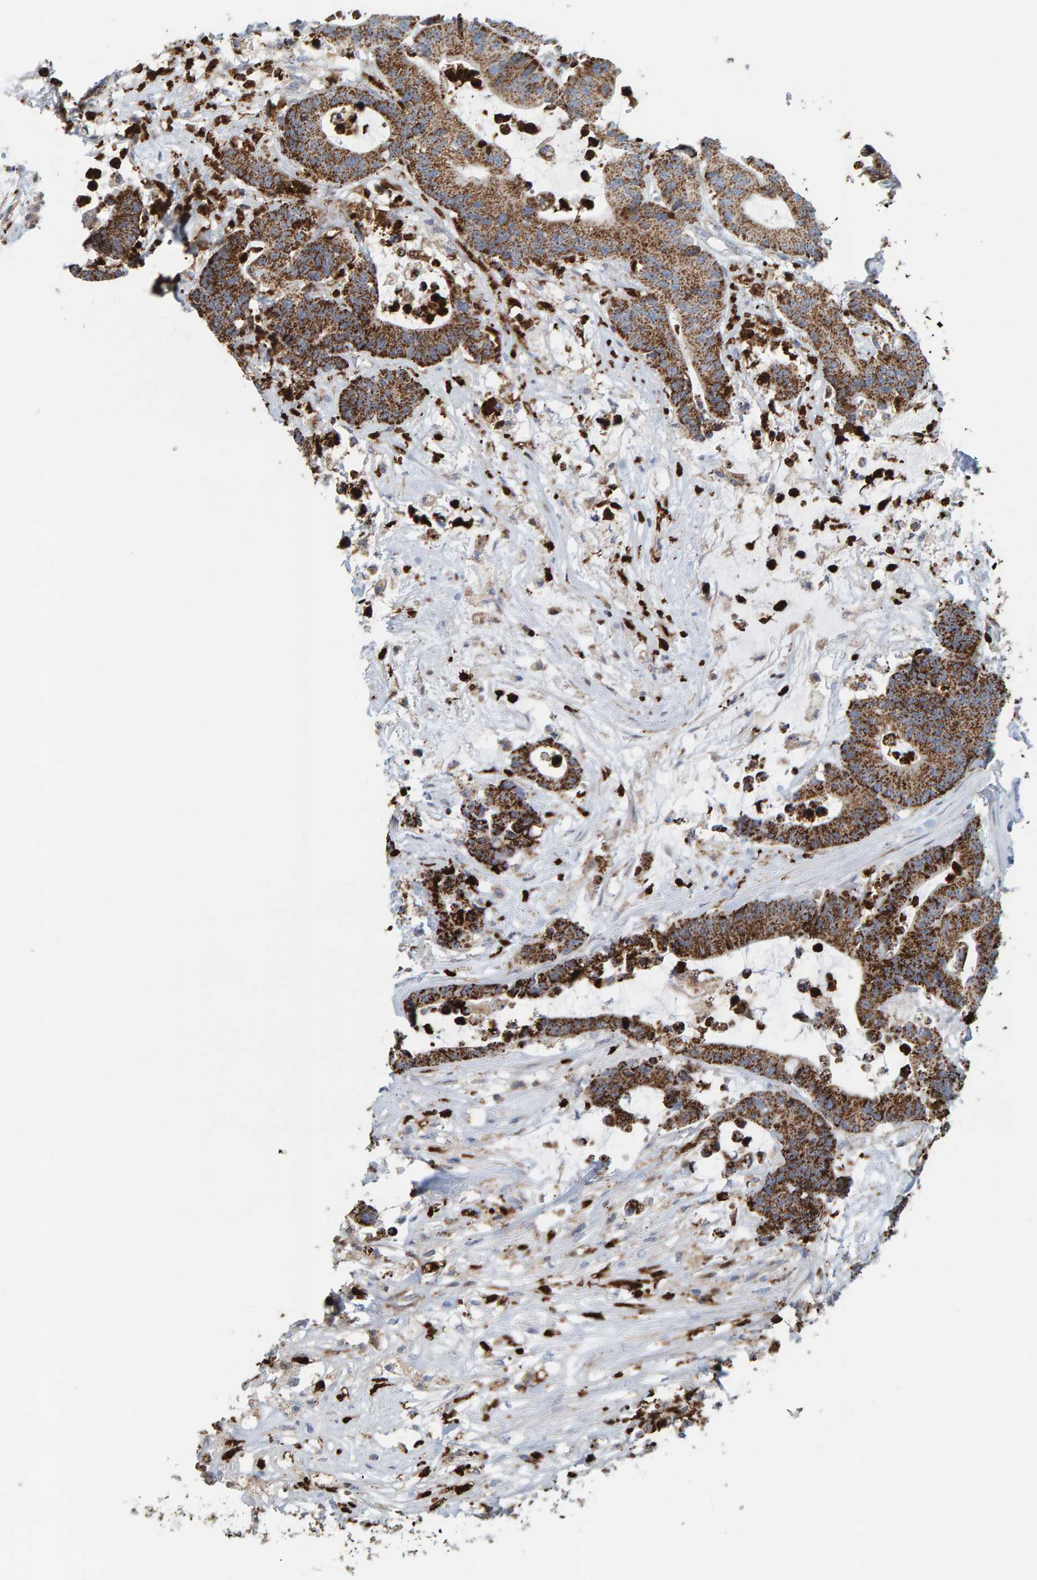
{"staining": {"intensity": "strong", "quantity": ">75%", "location": "cytoplasmic/membranous"}, "tissue": "colorectal cancer", "cell_type": "Tumor cells", "image_type": "cancer", "snomed": [{"axis": "morphology", "description": "Adenocarcinoma, NOS"}, {"axis": "topography", "description": "Colon"}], "caption": "Adenocarcinoma (colorectal) was stained to show a protein in brown. There is high levels of strong cytoplasmic/membranous staining in approximately >75% of tumor cells. The staining was performed using DAB (3,3'-diaminobenzidine) to visualize the protein expression in brown, while the nuclei were stained in blue with hematoxylin (Magnification: 20x).", "gene": "B9D1", "patient": {"sex": "female", "age": 84}}